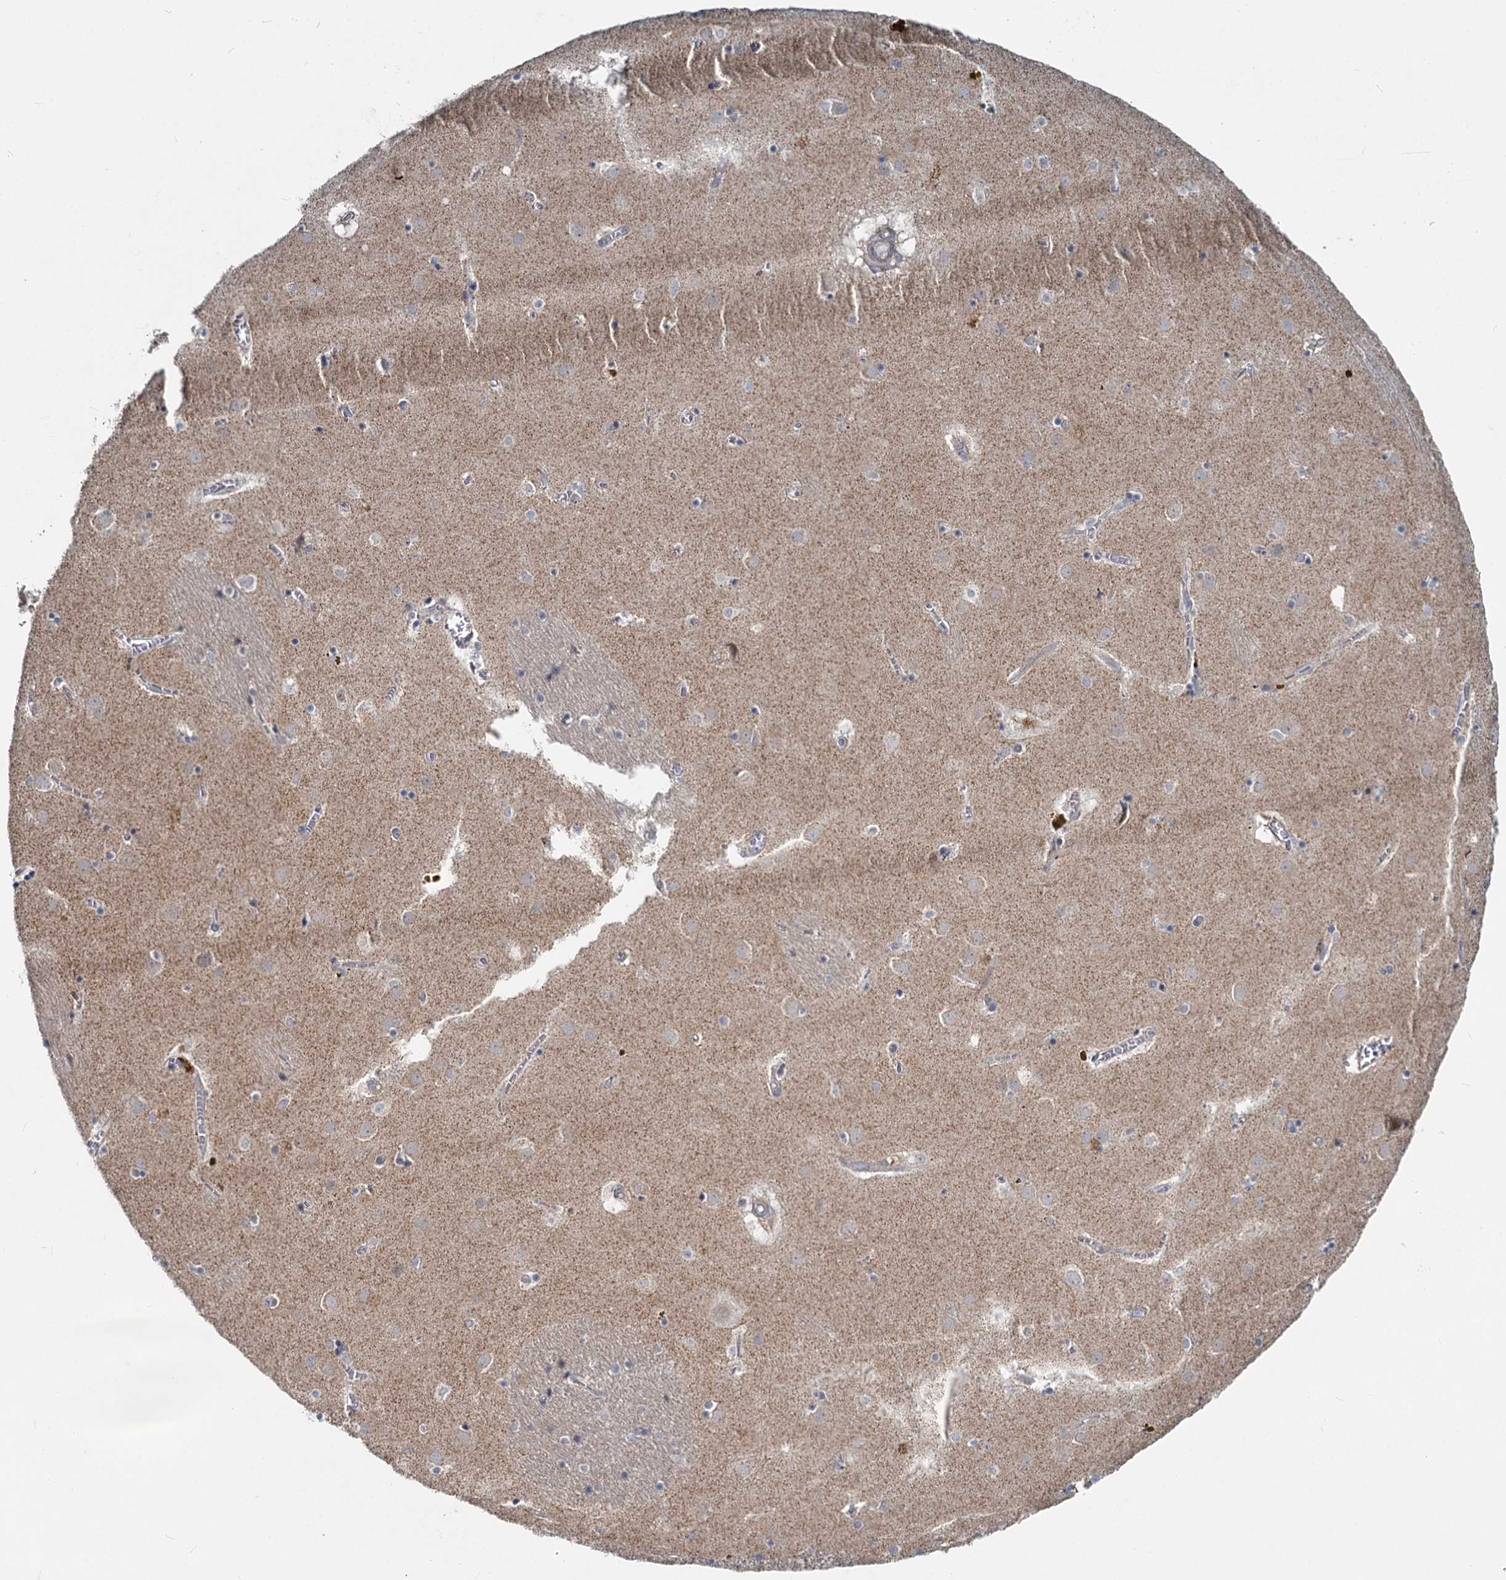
{"staining": {"intensity": "negative", "quantity": "none", "location": "none"}, "tissue": "caudate", "cell_type": "Glial cells", "image_type": "normal", "snomed": [{"axis": "morphology", "description": "Normal tissue, NOS"}, {"axis": "topography", "description": "Lateral ventricle wall"}], "caption": "The photomicrograph reveals no staining of glial cells in unremarkable caudate. (DAB immunohistochemistry (IHC), high magnification).", "gene": "ADCY2", "patient": {"sex": "male", "age": 70}}